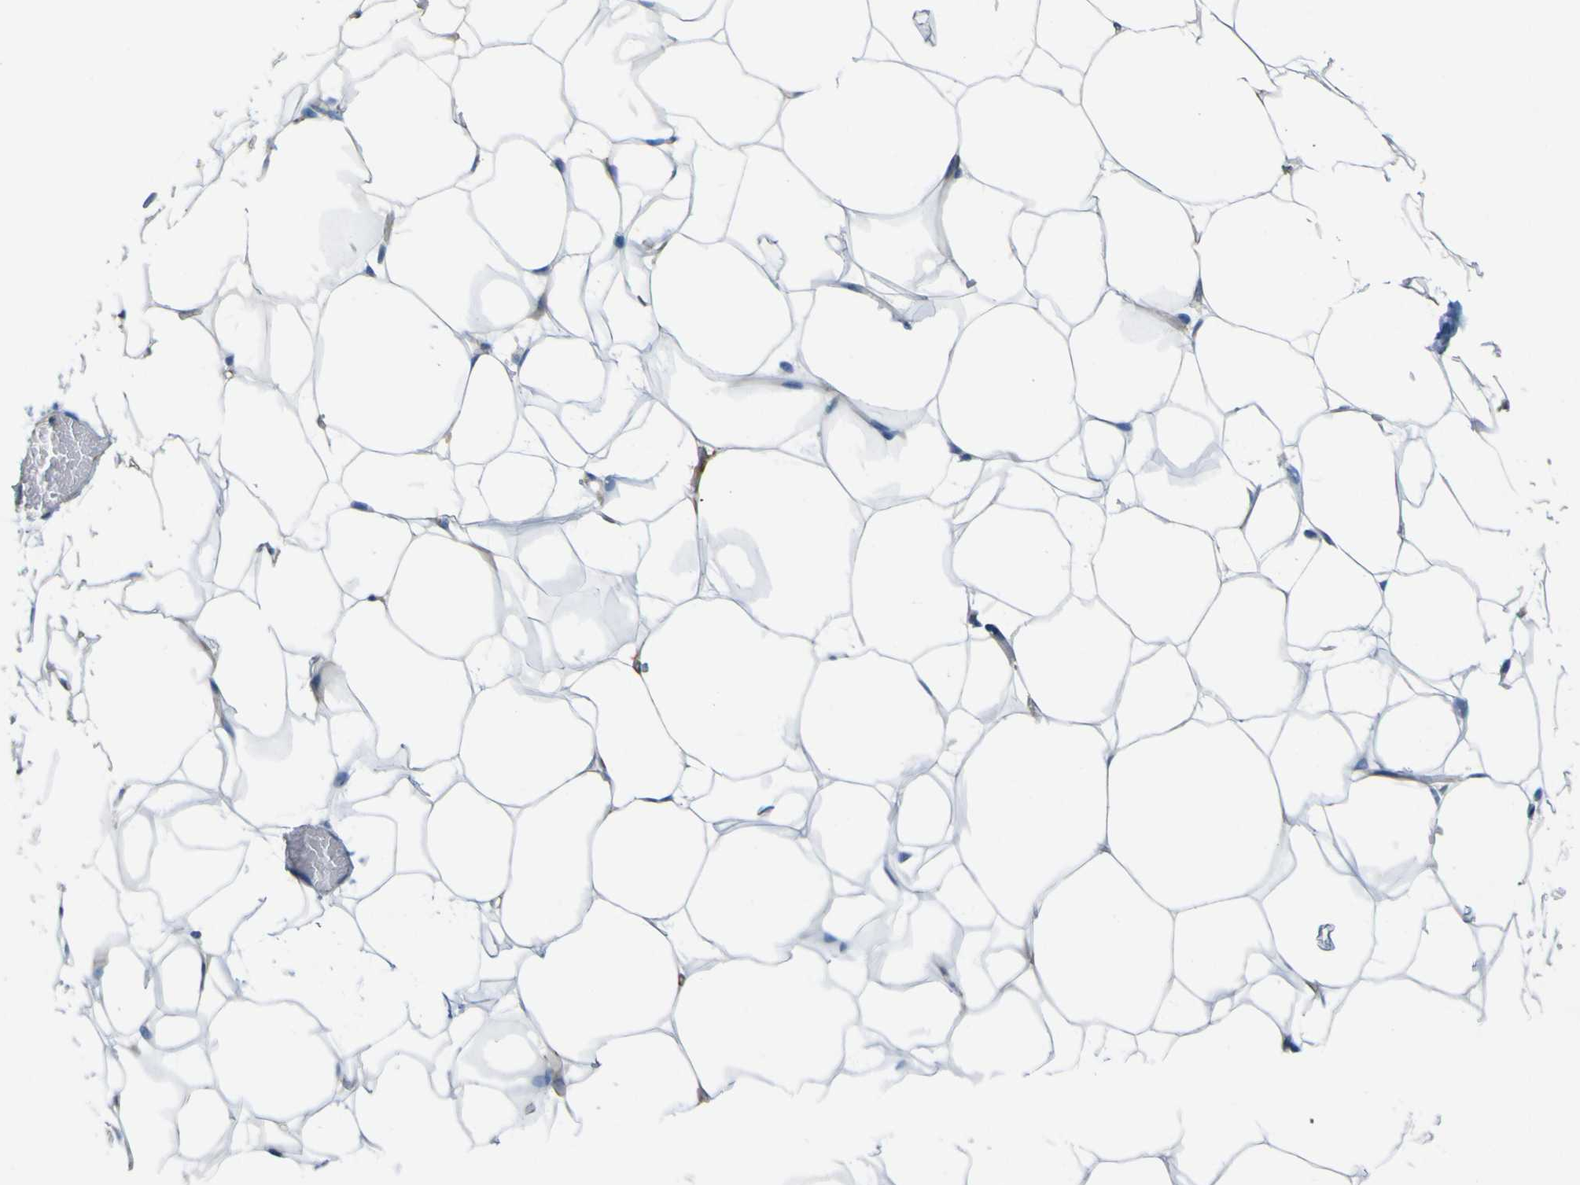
{"staining": {"intensity": "negative", "quantity": "none", "location": "none"}, "tissue": "adipose tissue", "cell_type": "Adipocytes", "image_type": "normal", "snomed": [{"axis": "morphology", "description": "Normal tissue, NOS"}, {"axis": "topography", "description": "Breast"}, {"axis": "topography", "description": "Adipose tissue"}], "caption": "This is an immunohistochemistry (IHC) photomicrograph of normal adipose tissue. There is no staining in adipocytes.", "gene": "CD93", "patient": {"sex": "female", "age": 25}}